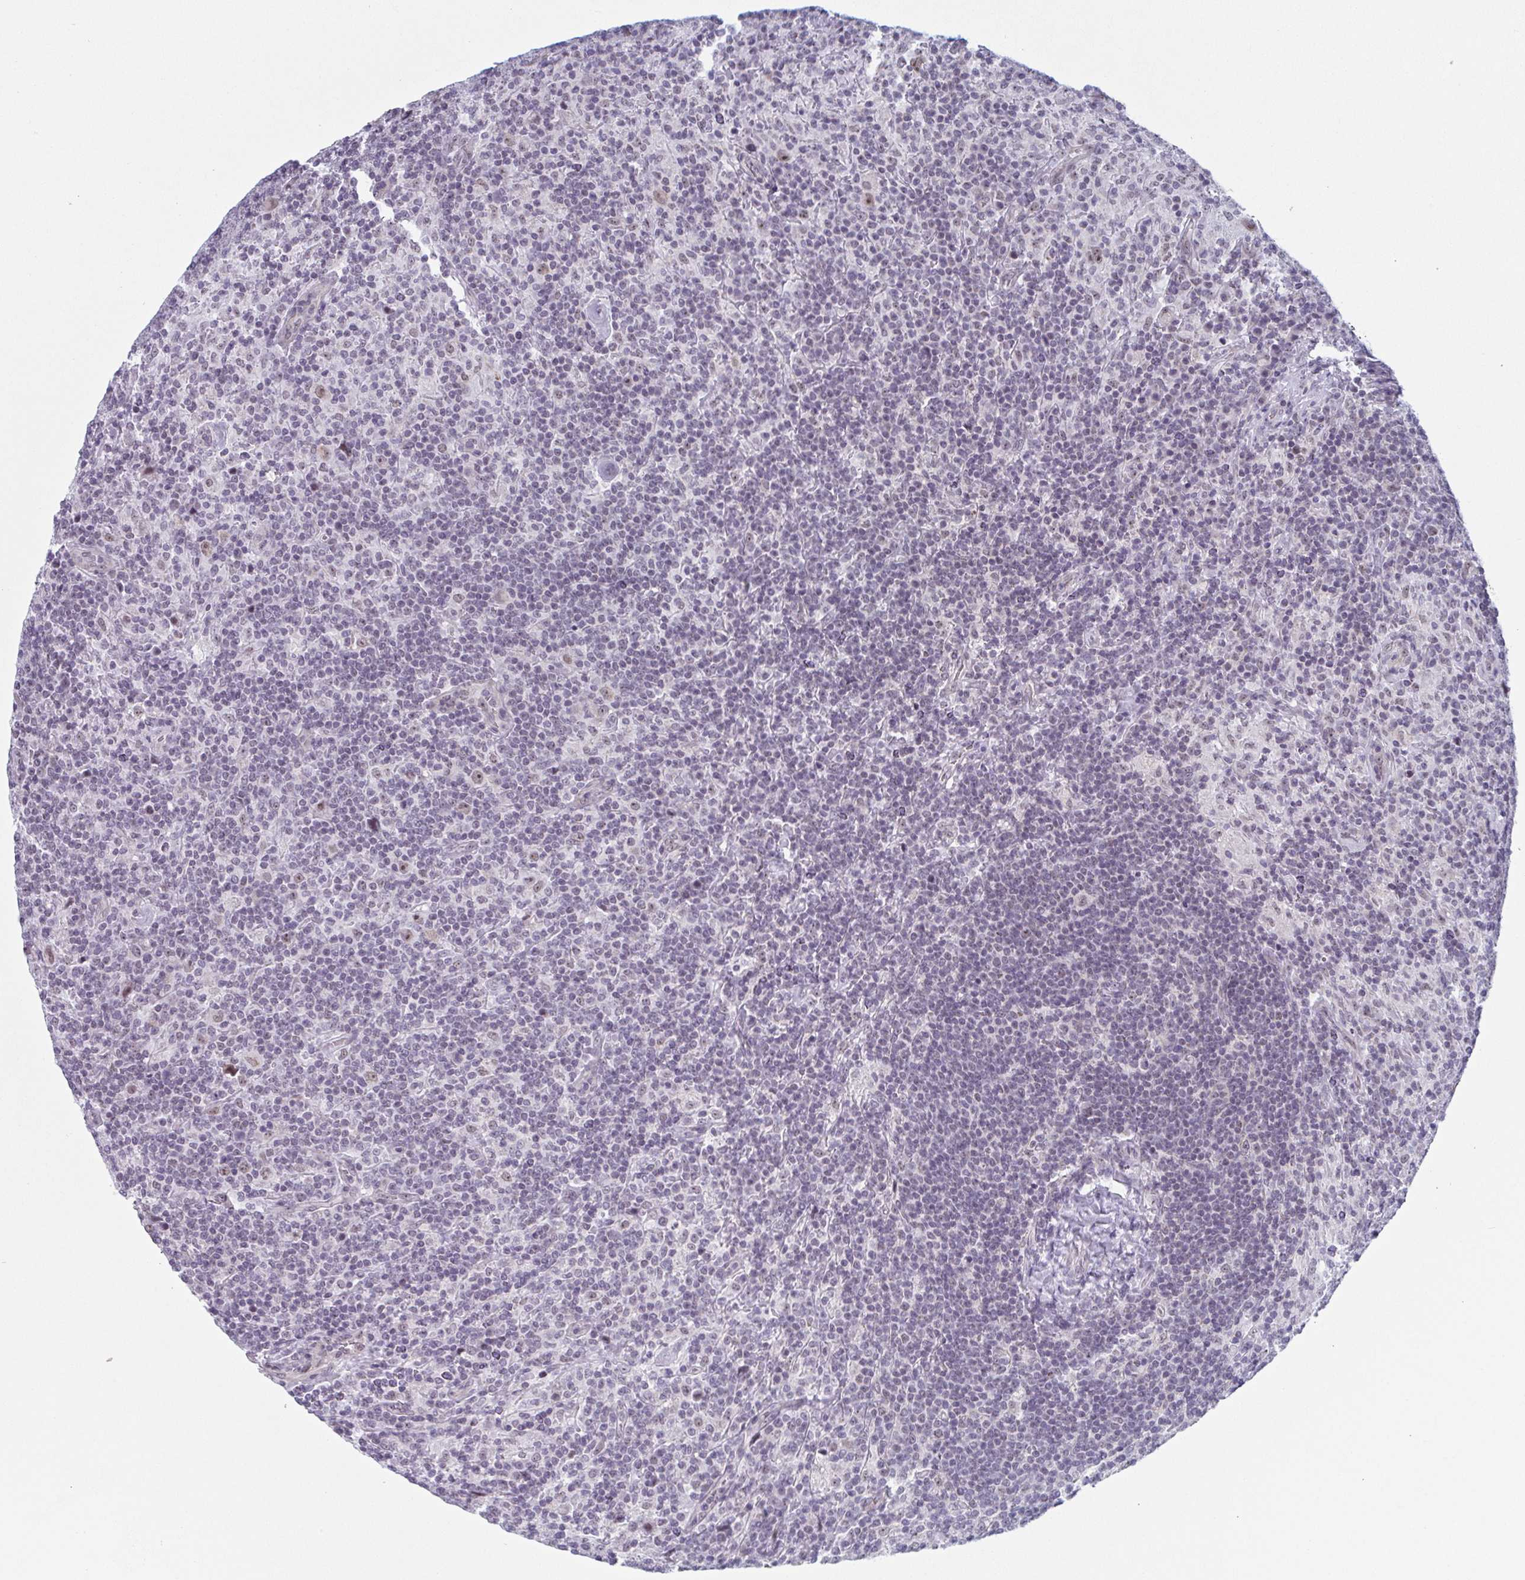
{"staining": {"intensity": "weak", "quantity": ">75%", "location": "nuclear"}, "tissue": "lymphoma", "cell_type": "Tumor cells", "image_type": "cancer", "snomed": [{"axis": "morphology", "description": "Hodgkin's disease, NOS"}, {"axis": "topography", "description": "Lymph node"}], "caption": "Weak nuclear expression for a protein is identified in approximately >75% of tumor cells of lymphoma using IHC.", "gene": "EXOSC7", "patient": {"sex": "male", "age": 70}}